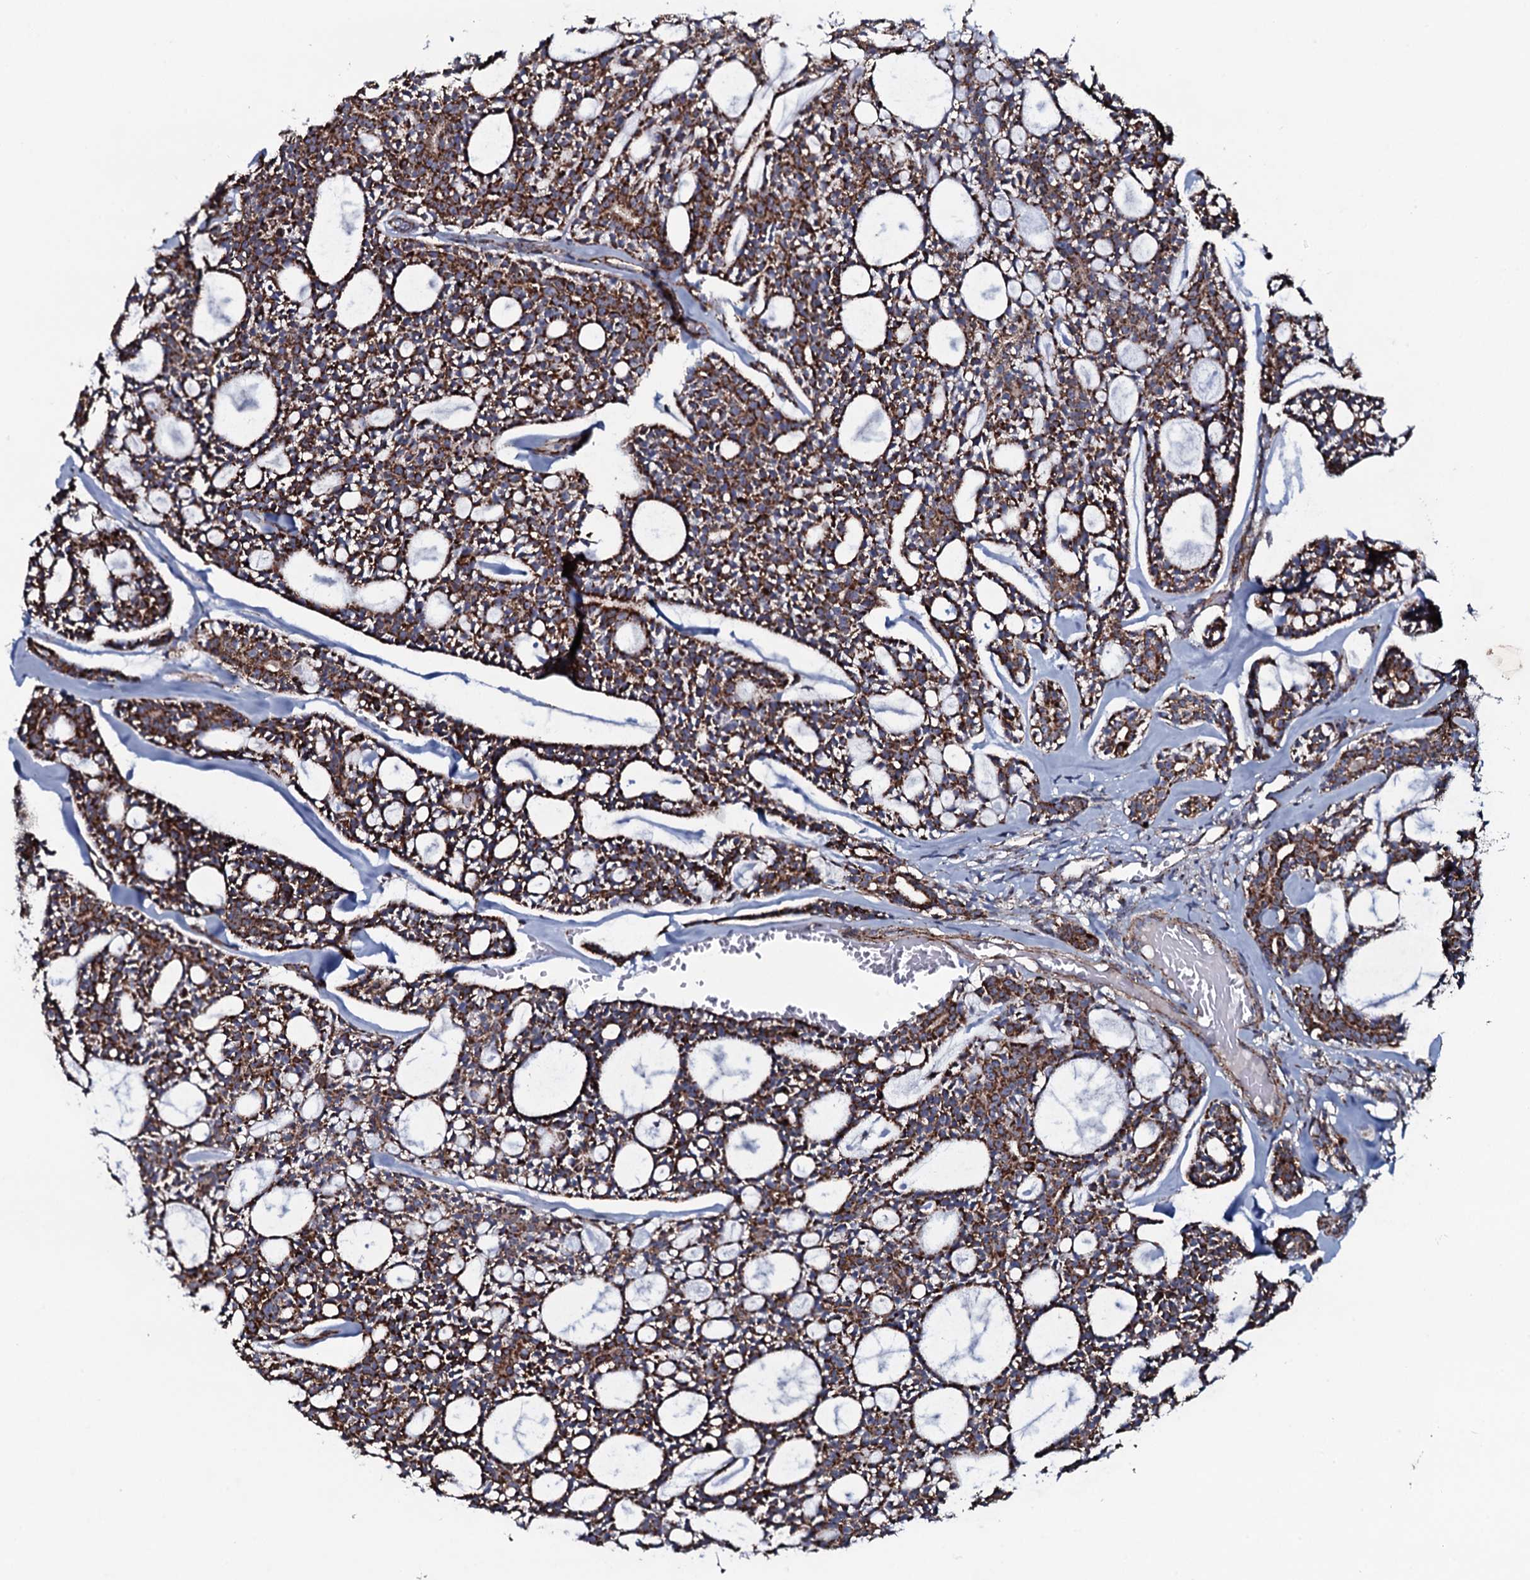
{"staining": {"intensity": "strong", "quantity": ">75%", "location": "cytoplasmic/membranous"}, "tissue": "head and neck cancer", "cell_type": "Tumor cells", "image_type": "cancer", "snomed": [{"axis": "morphology", "description": "Adenocarcinoma, NOS"}, {"axis": "topography", "description": "Salivary gland"}, {"axis": "topography", "description": "Head-Neck"}], "caption": "This is an image of immunohistochemistry (IHC) staining of head and neck cancer, which shows strong staining in the cytoplasmic/membranous of tumor cells.", "gene": "EVC2", "patient": {"sex": "male", "age": 55}}